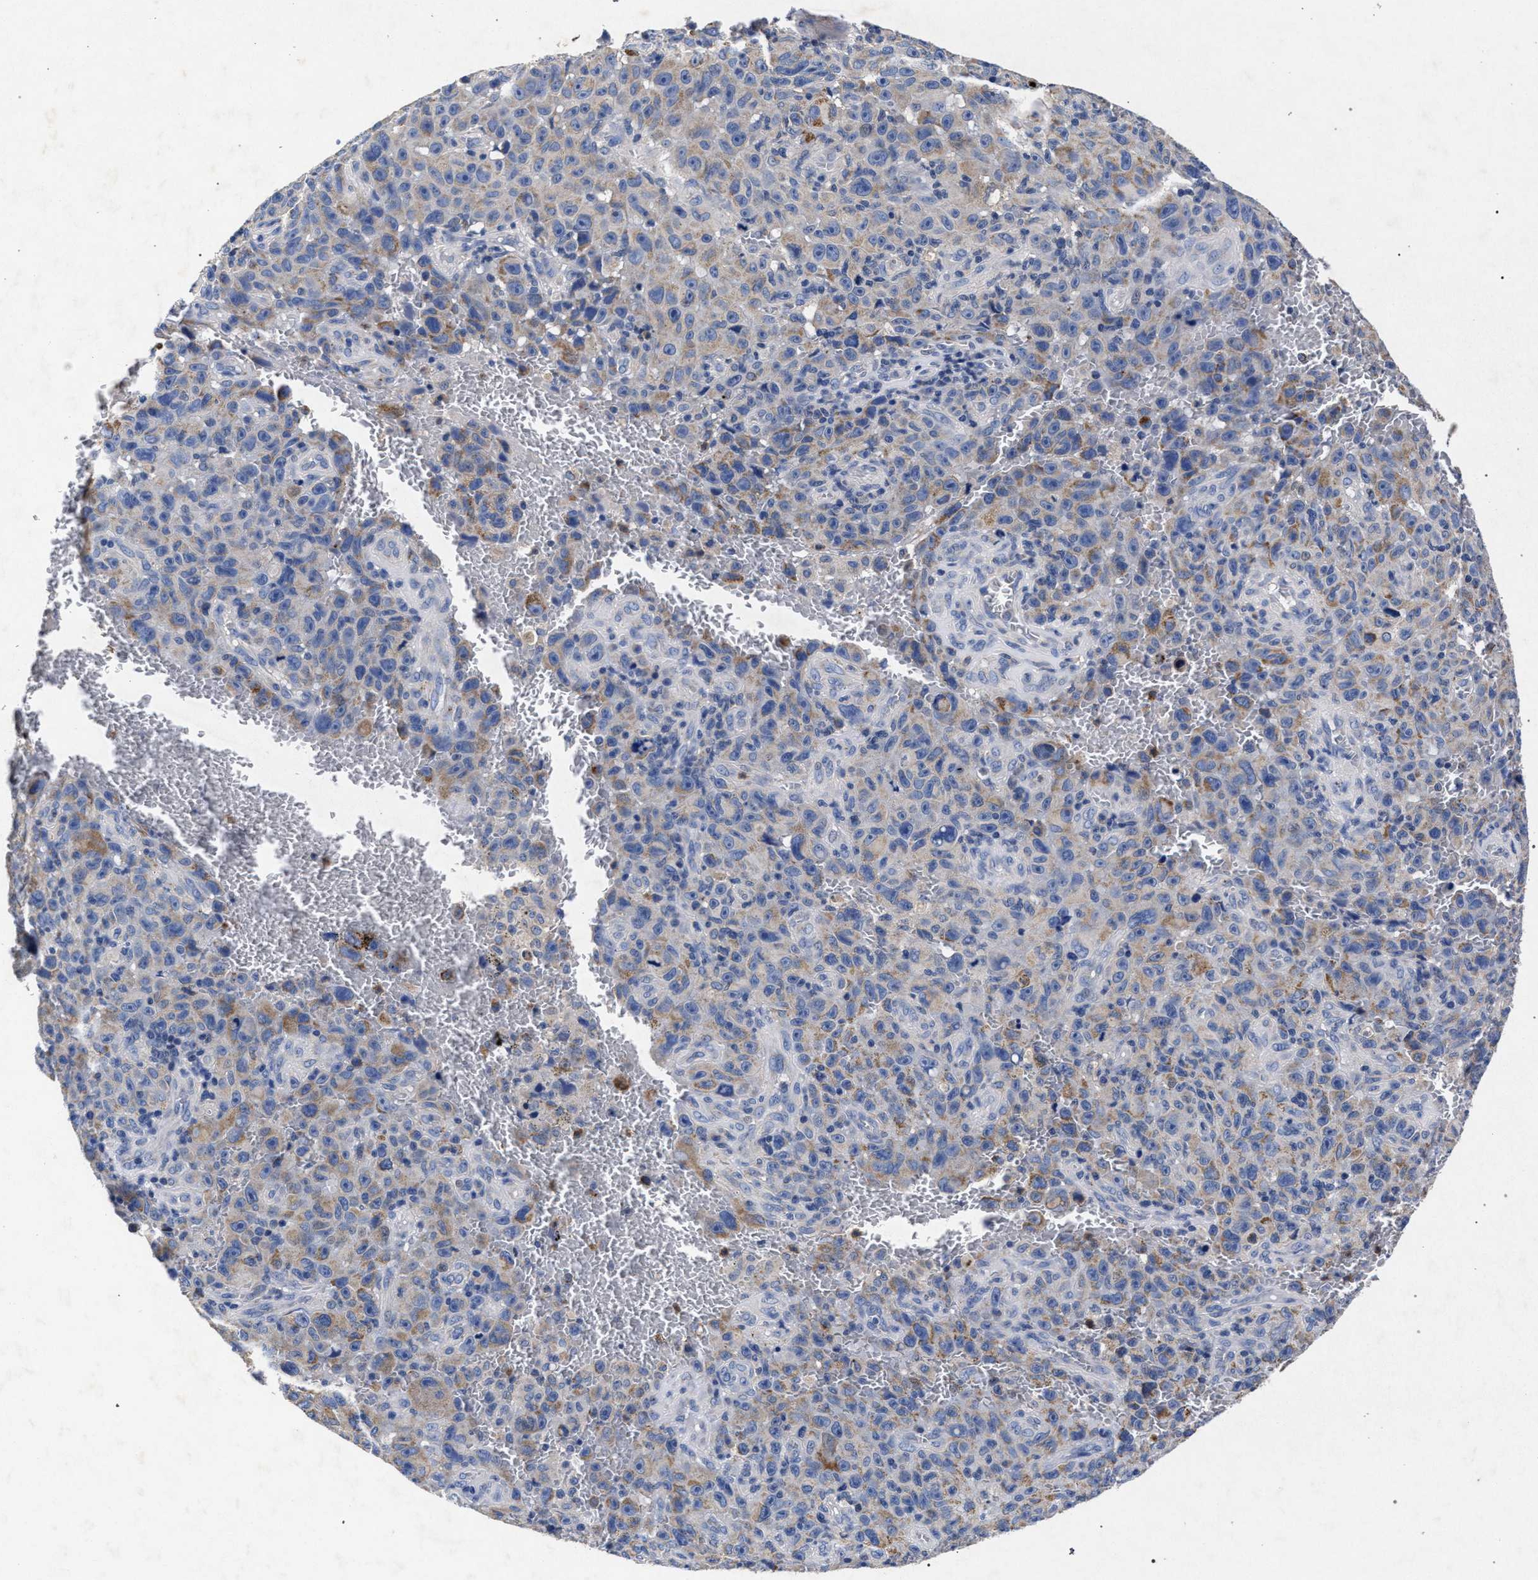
{"staining": {"intensity": "weak", "quantity": "25%-75%", "location": "cytoplasmic/membranous"}, "tissue": "melanoma", "cell_type": "Tumor cells", "image_type": "cancer", "snomed": [{"axis": "morphology", "description": "Malignant melanoma, NOS"}, {"axis": "topography", "description": "Skin"}], "caption": "This histopathology image displays IHC staining of melanoma, with low weak cytoplasmic/membranous positivity in about 25%-75% of tumor cells.", "gene": "HSD17B14", "patient": {"sex": "female", "age": 82}}